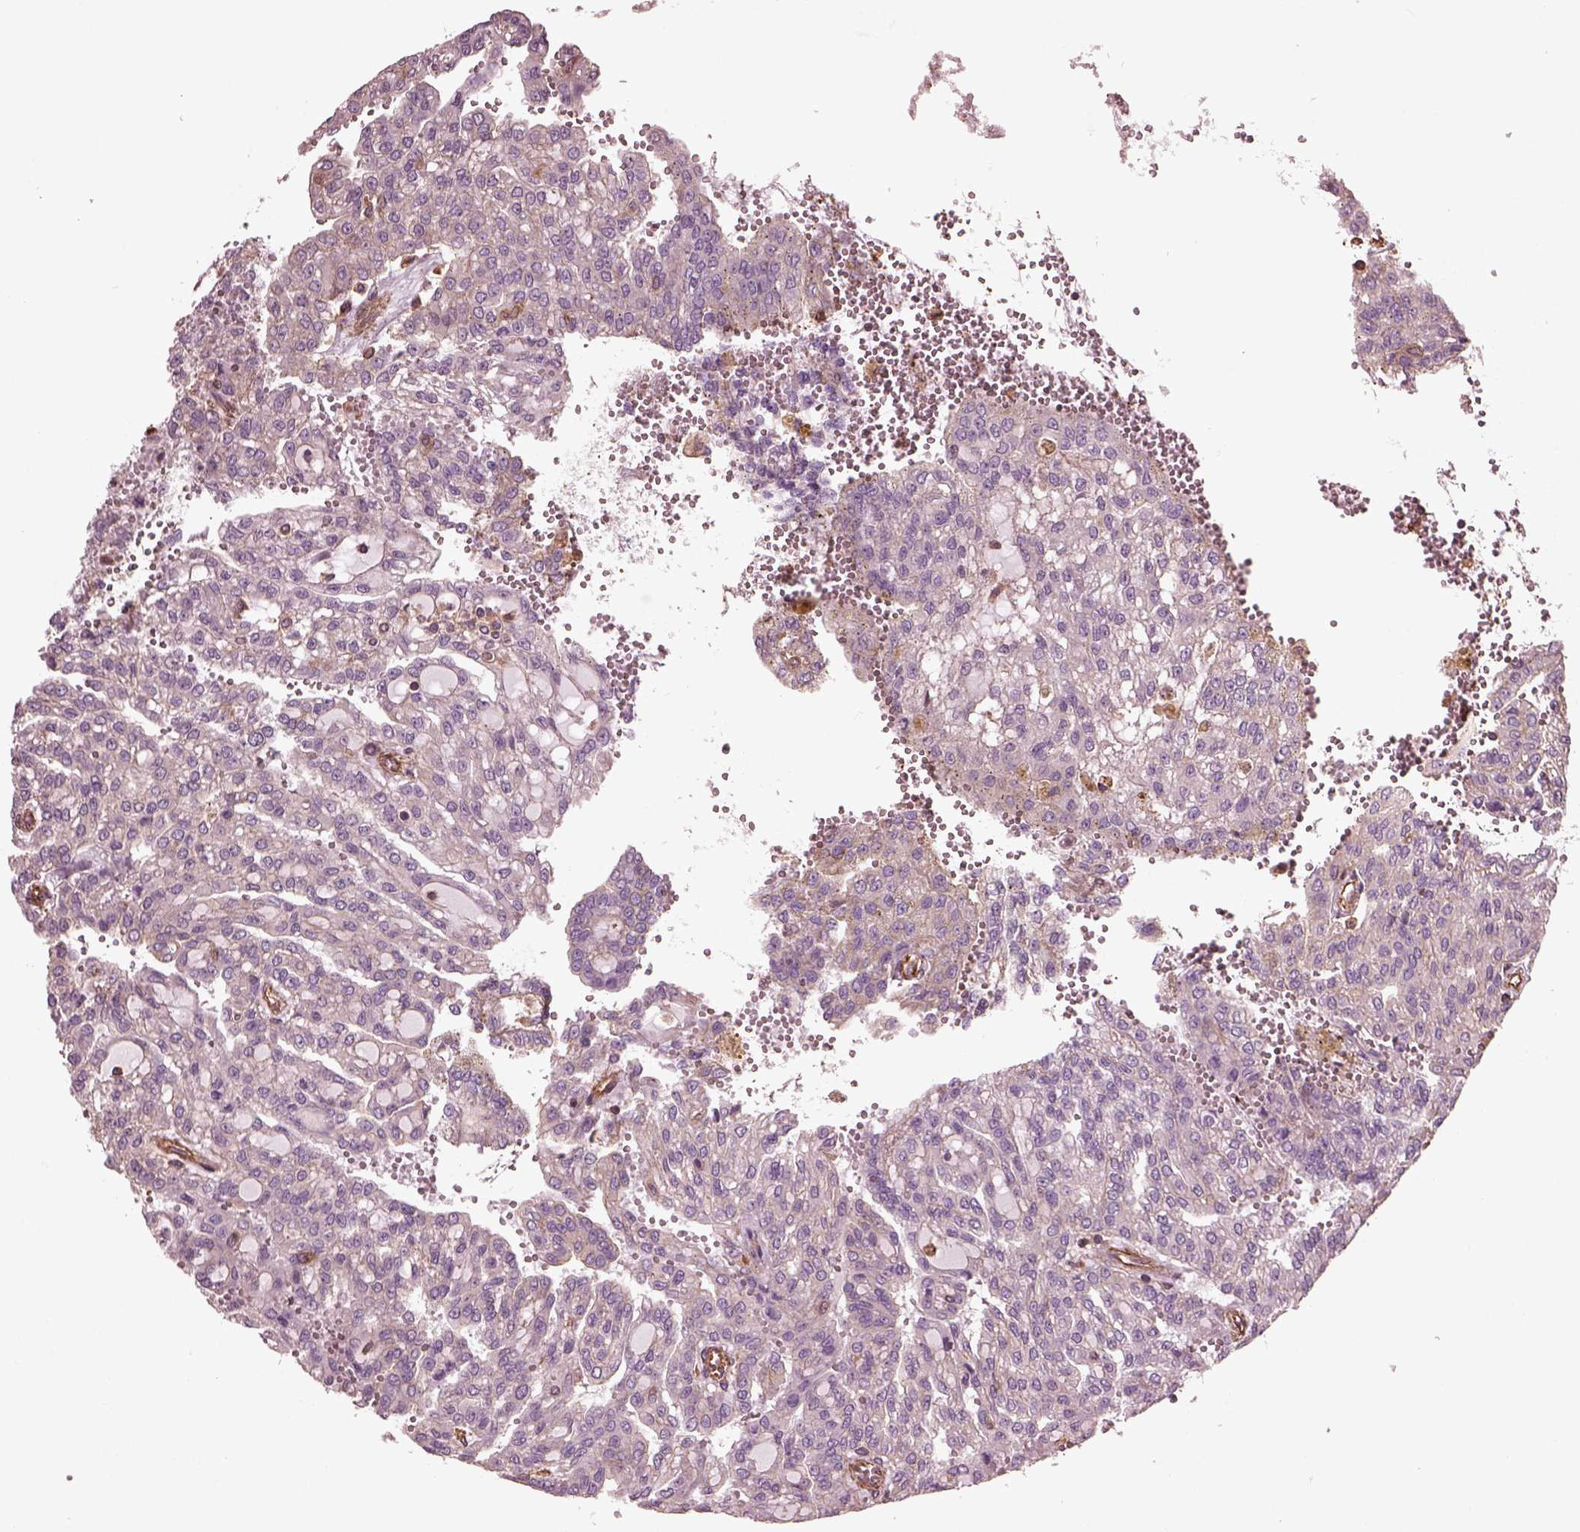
{"staining": {"intensity": "weak", "quantity": "<25%", "location": "cytoplasmic/membranous"}, "tissue": "renal cancer", "cell_type": "Tumor cells", "image_type": "cancer", "snomed": [{"axis": "morphology", "description": "Adenocarcinoma, NOS"}, {"axis": "topography", "description": "Kidney"}], "caption": "Adenocarcinoma (renal) stained for a protein using IHC shows no staining tumor cells.", "gene": "MYL6", "patient": {"sex": "male", "age": 63}}